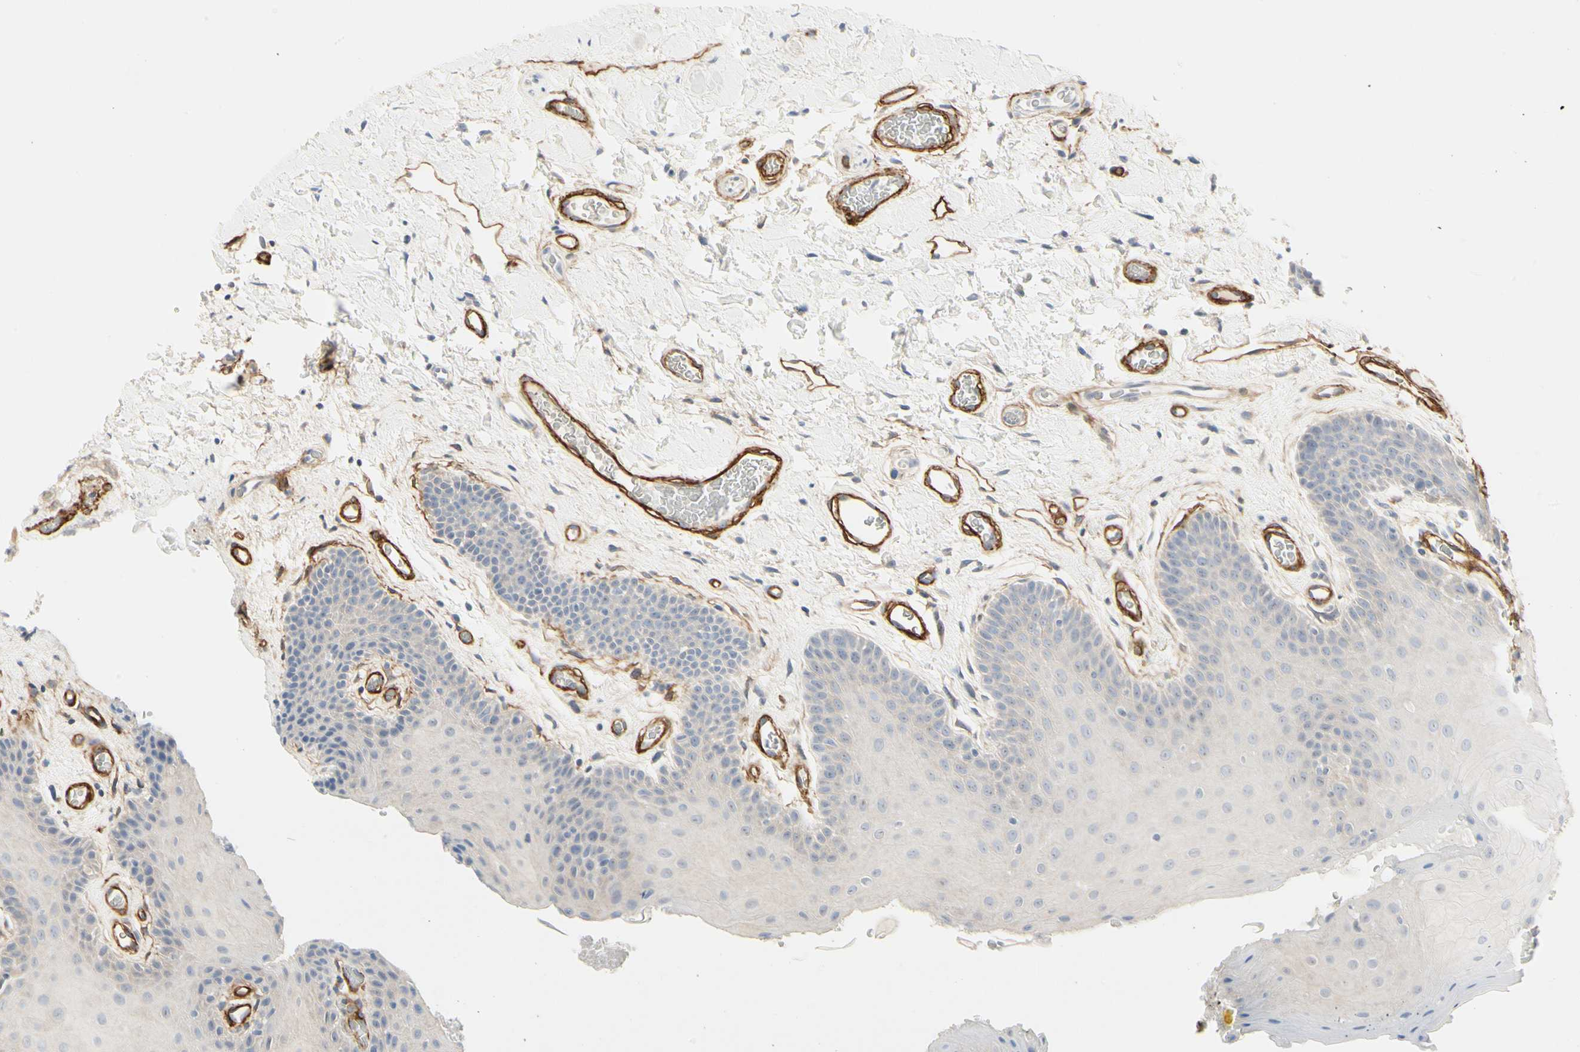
{"staining": {"intensity": "negative", "quantity": "none", "location": "none"}, "tissue": "oral mucosa", "cell_type": "Squamous epithelial cells", "image_type": "normal", "snomed": [{"axis": "morphology", "description": "Normal tissue, NOS"}, {"axis": "topography", "description": "Oral tissue"}], "caption": "There is no significant positivity in squamous epithelial cells of oral mucosa. (Brightfield microscopy of DAB (3,3'-diaminobenzidine) immunohistochemistry at high magnification).", "gene": "GGT5", "patient": {"sex": "male", "age": 54}}